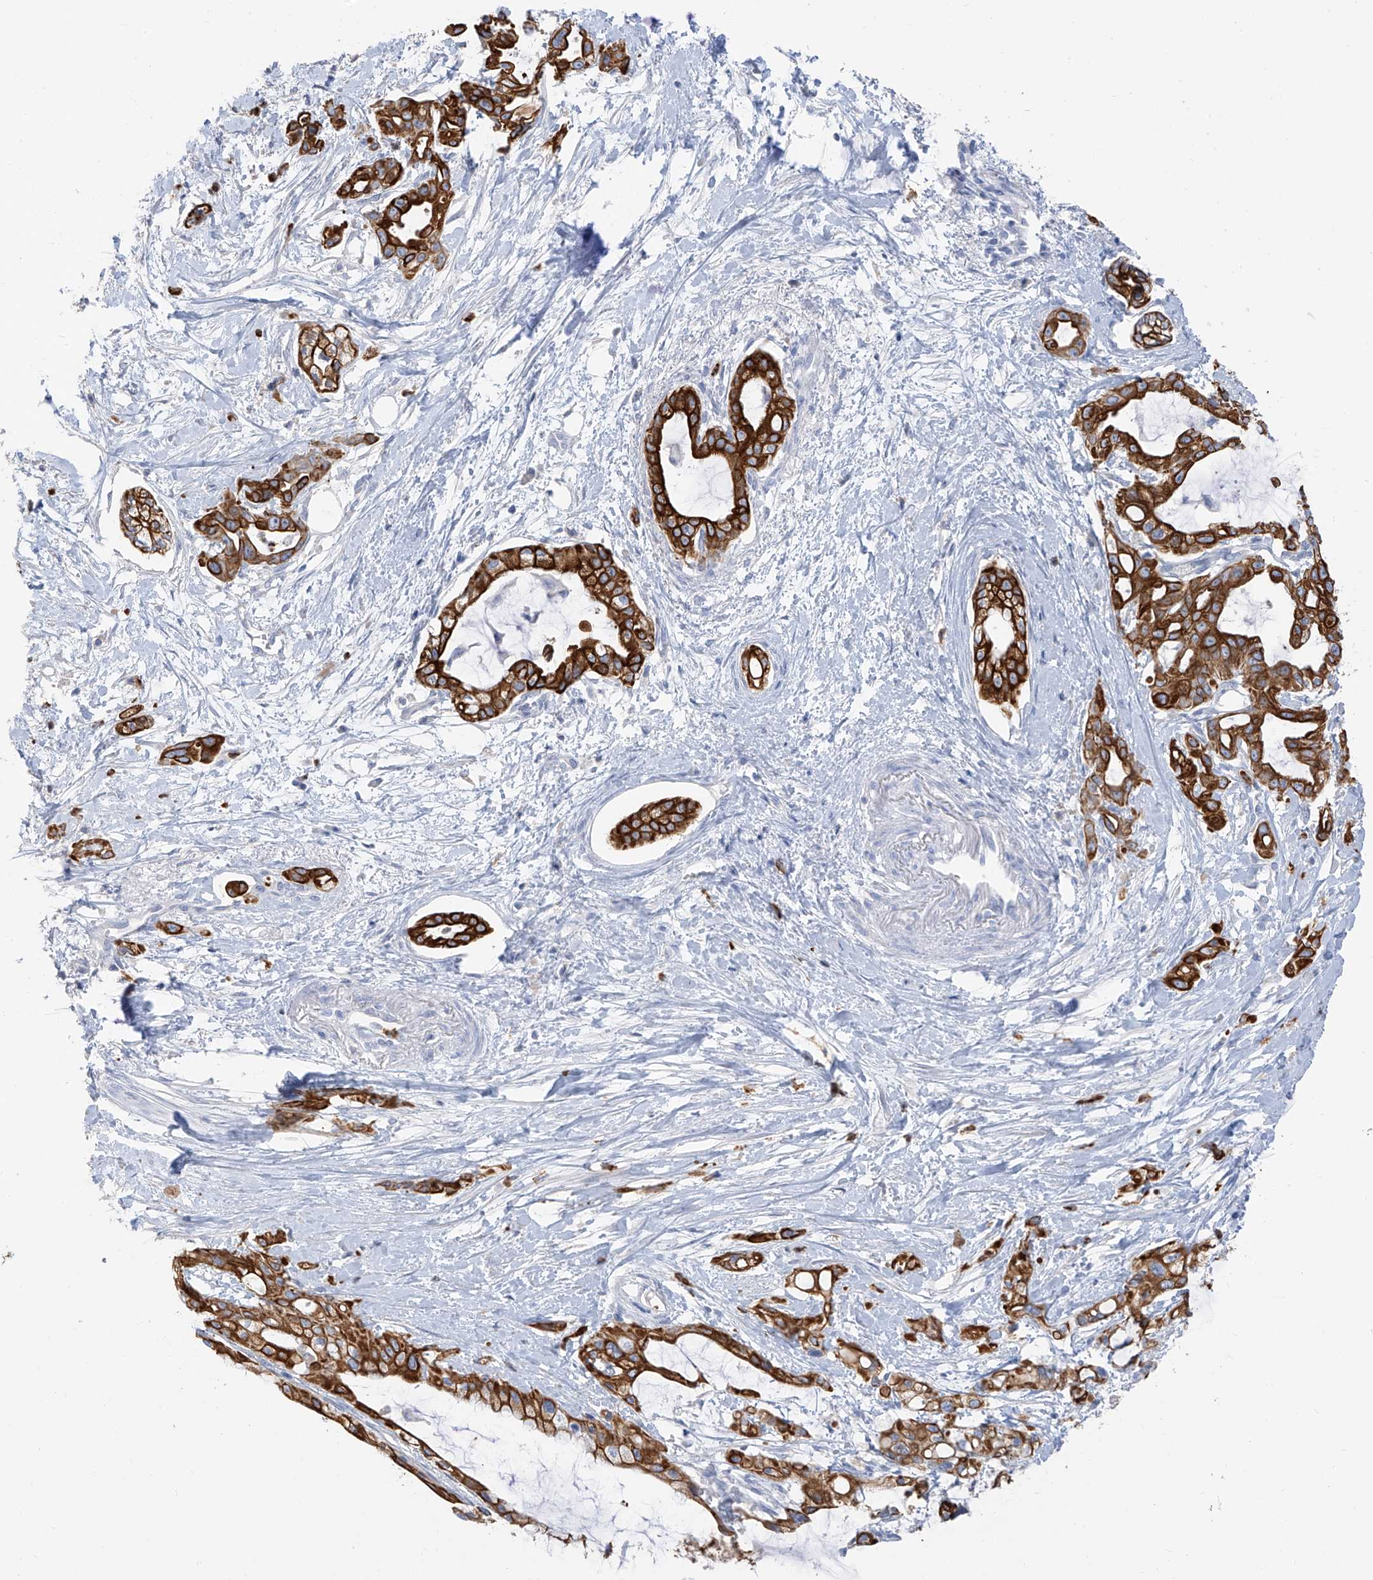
{"staining": {"intensity": "strong", "quantity": ">75%", "location": "cytoplasmic/membranous"}, "tissue": "pancreatic cancer", "cell_type": "Tumor cells", "image_type": "cancer", "snomed": [{"axis": "morphology", "description": "Adenocarcinoma, NOS"}, {"axis": "topography", "description": "Pancreas"}], "caption": "Immunohistochemical staining of pancreatic adenocarcinoma exhibits high levels of strong cytoplasmic/membranous protein positivity in about >75% of tumor cells. (Brightfield microscopy of DAB IHC at high magnification).", "gene": "PAFAH1B3", "patient": {"sex": "male", "age": 68}}